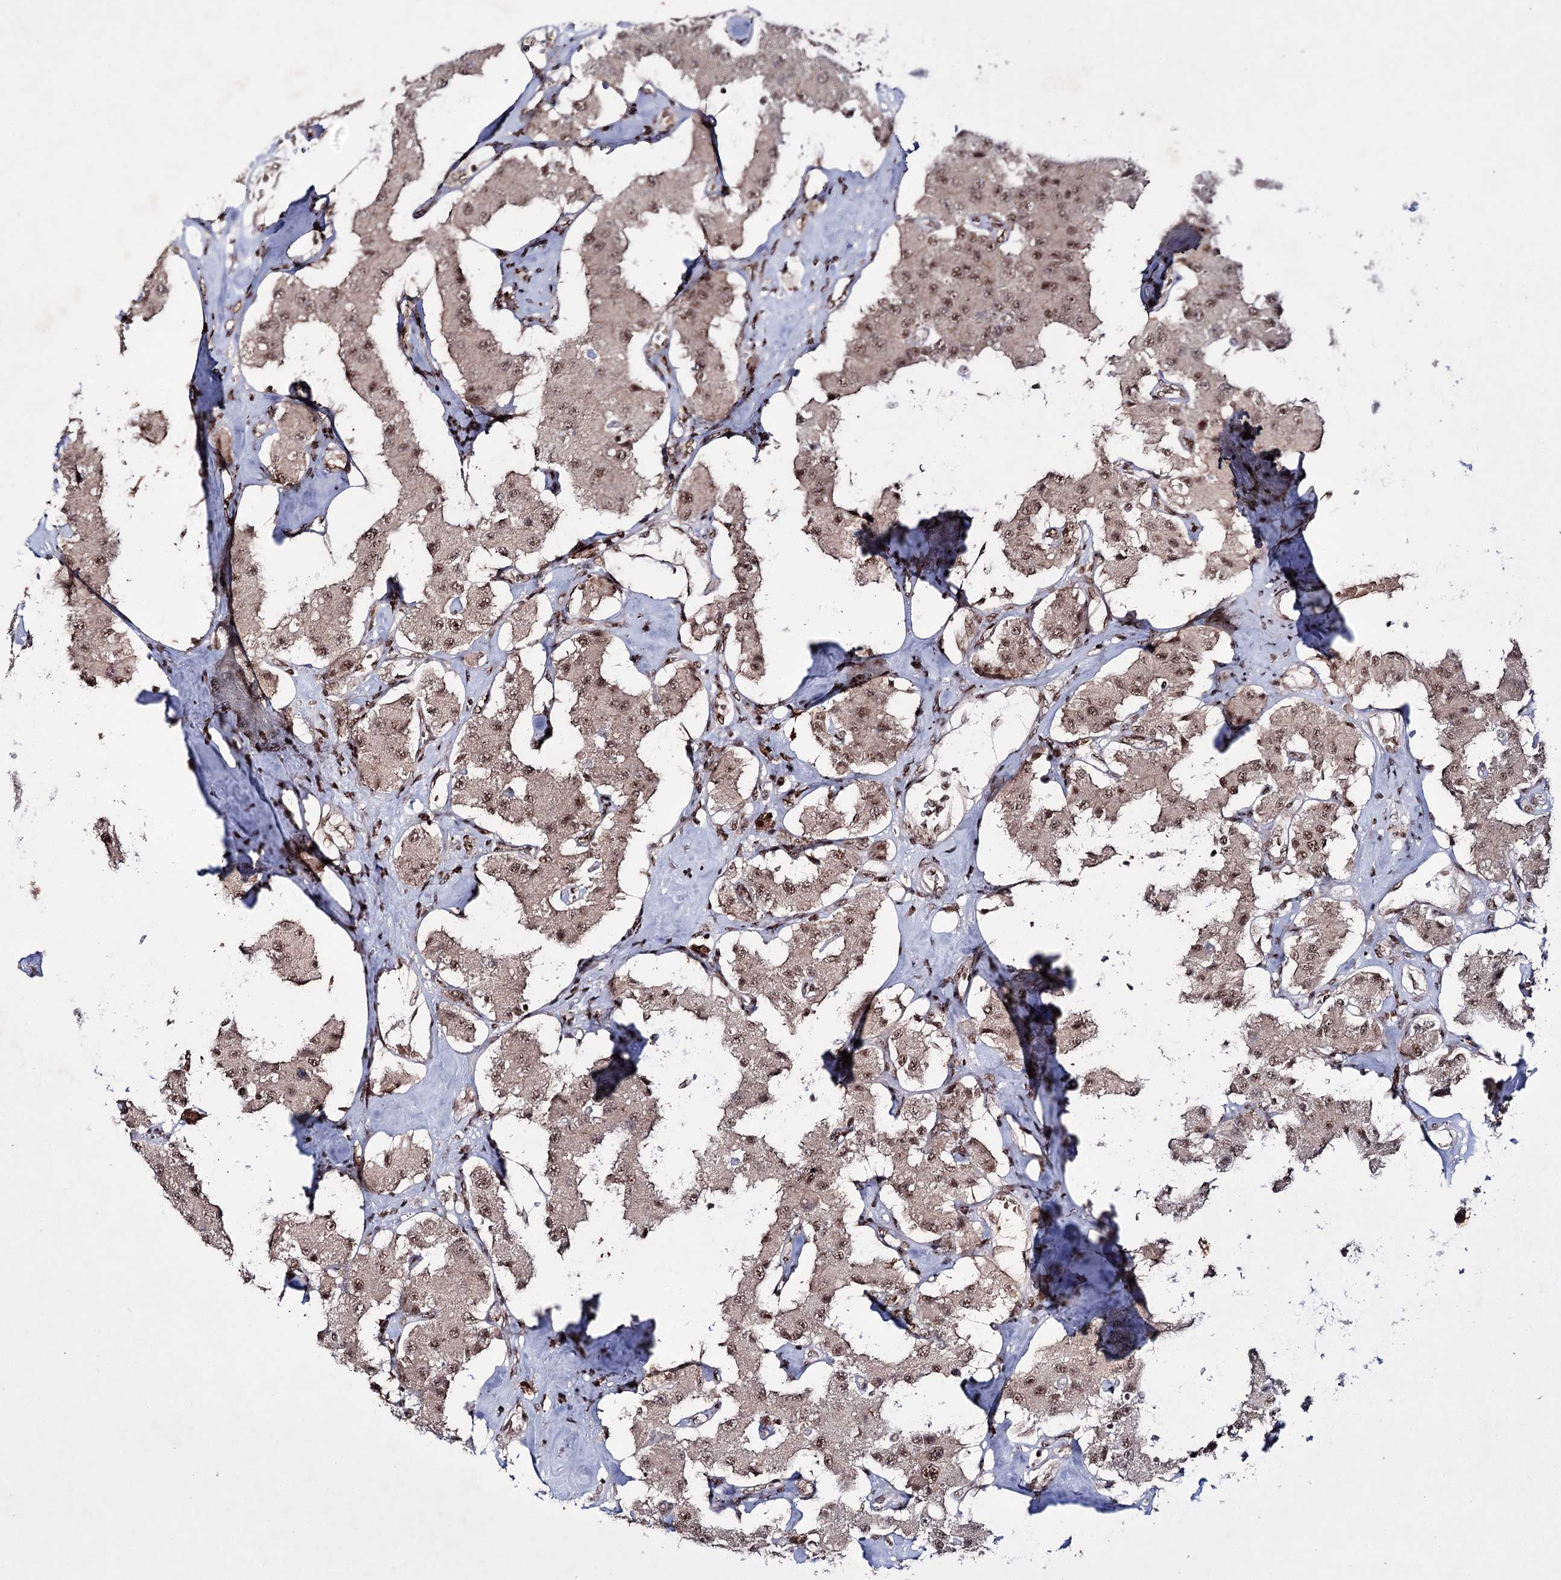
{"staining": {"intensity": "moderate", "quantity": ">75%", "location": "nuclear"}, "tissue": "carcinoid", "cell_type": "Tumor cells", "image_type": "cancer", "snomed": [{"axis": "morphology", "description": "Carcinoid, malignant, NOS"}, {"axis": "topography", "description": "Pancreas"}], "caption": "Carcinoid (malignant) stained with a protein marker shows moderate staining in tumor cells.", "gene": "PRPF40A", "patient": {"sex": "male", "age": 41}}